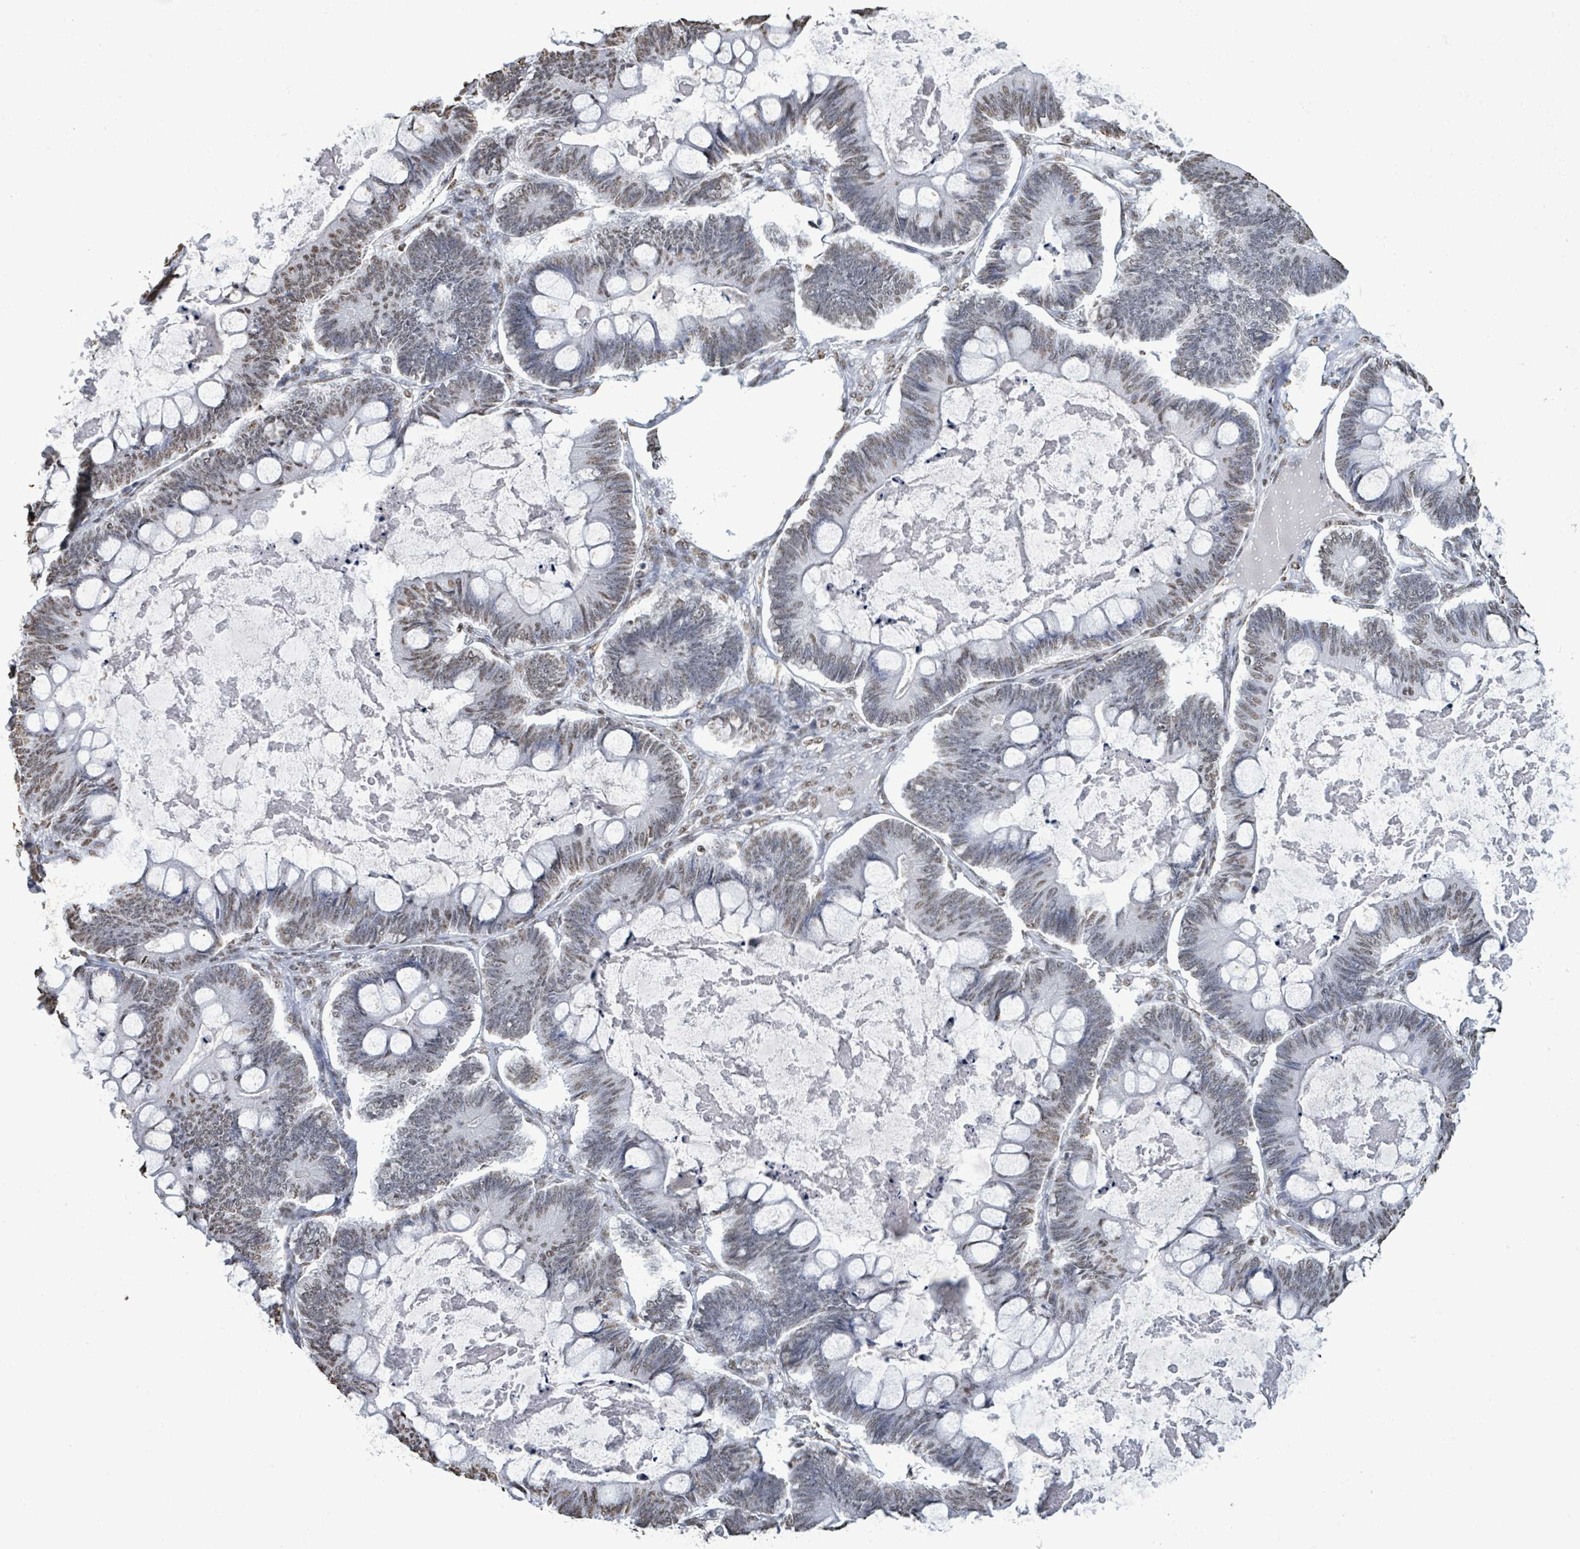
{"staining": {"intensity": "weak", "quantity": "25%-75%", "location": "nuclear"}, "tissue": "ovarian cancer", "cell_type": "Tumor cells", "image_type": "cancer", "snomed": [{"axis": "morphology", "description": "Cystadenocarcinoma, mucinous, NOS"}, {"axis": "topography", "description": "Ovary"}], "caption": "Immunohistochemical staining of human ovarian cancer (mucinous cystadenocarcinoma) exhibits low levels of weak nuclear protein positivity in approximately 25%-75% of tumor cells. (IHC, brightfield microscopy, high magnification).", "gene": "SAMD14", "patient": {"sex": "female", "age": 61}}